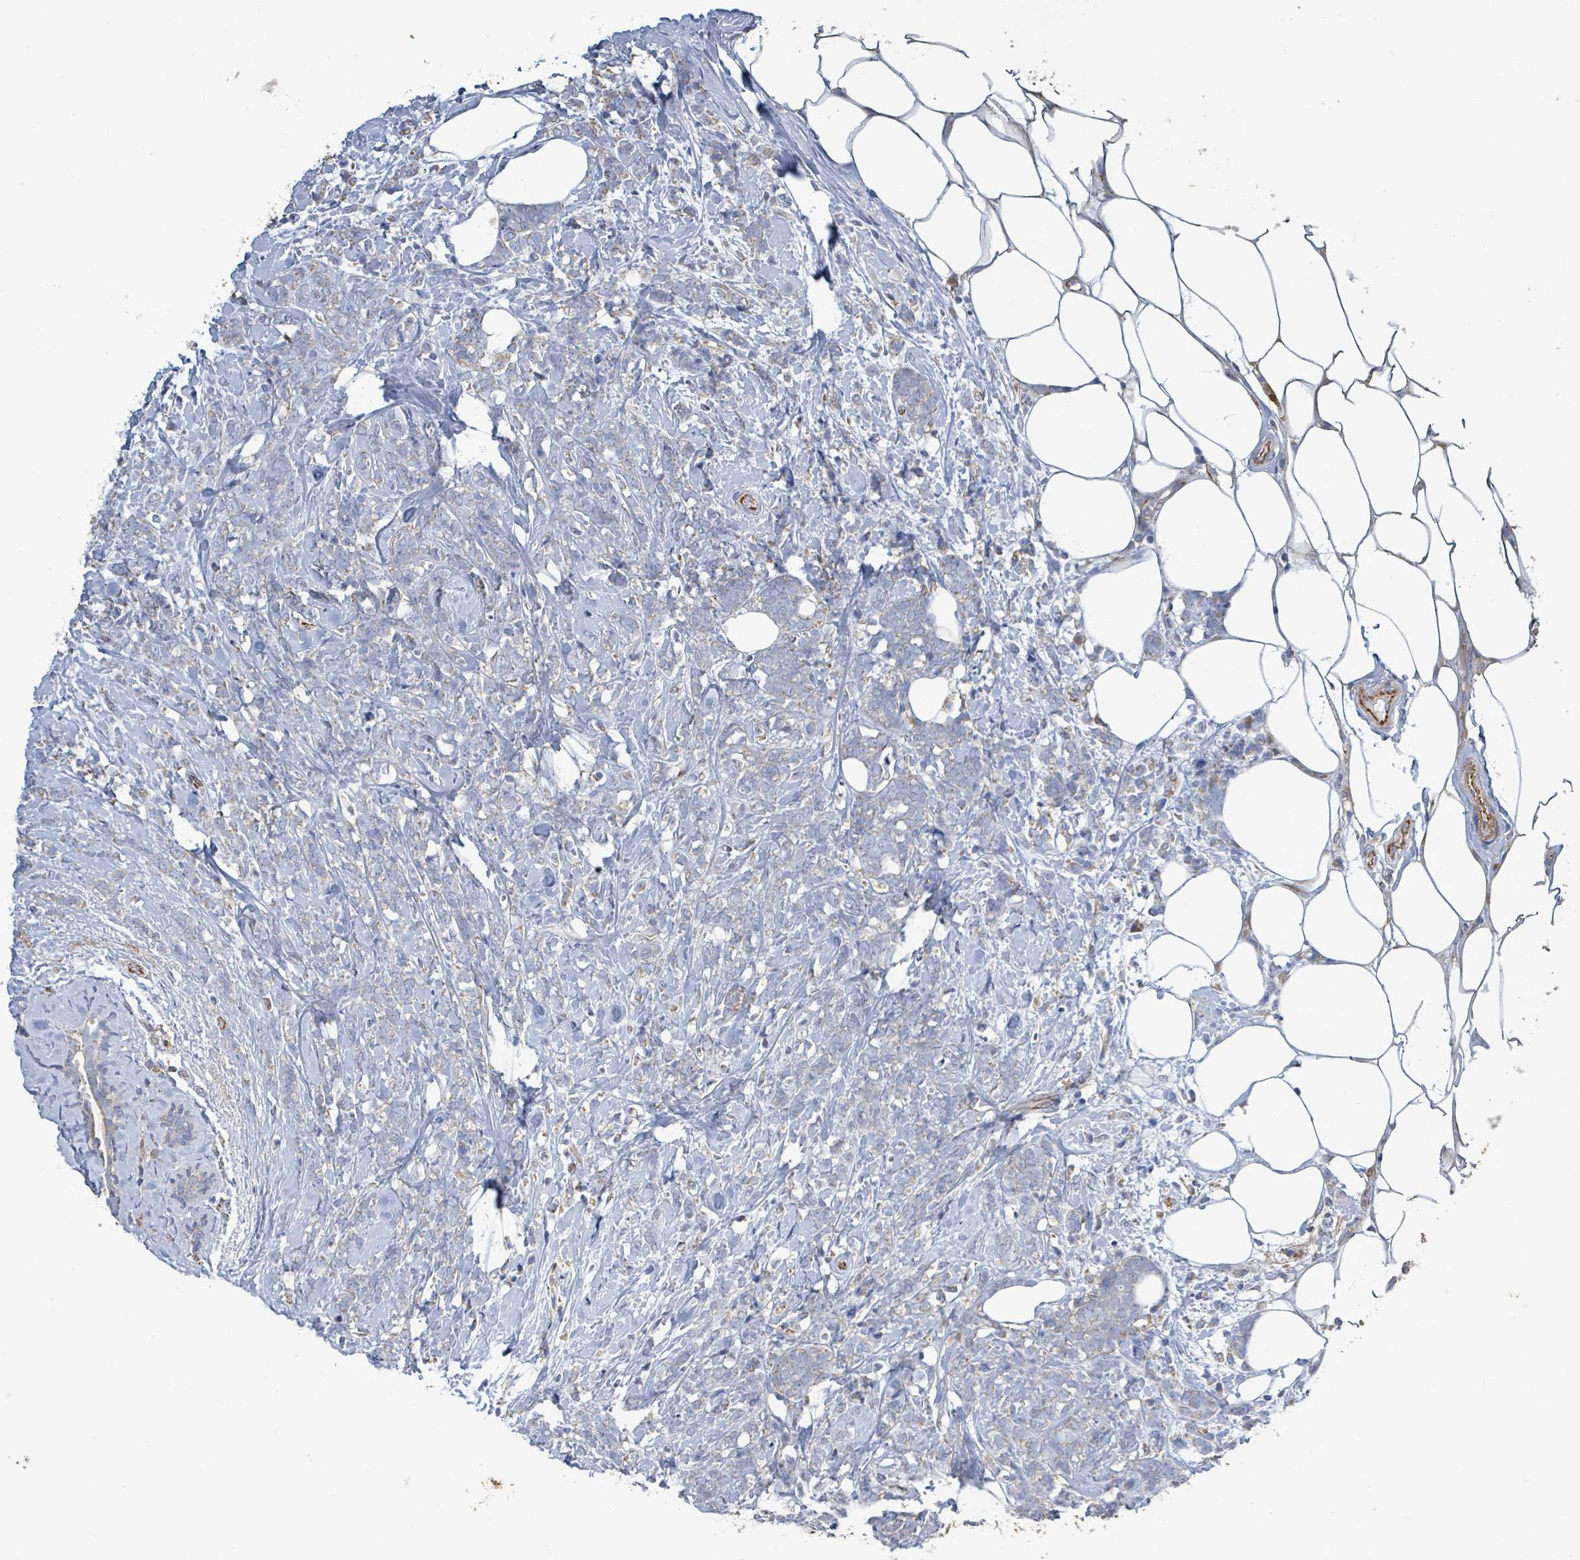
{"staining": {"intensity": "negative", "quantity": "none", "location": "none"}, "tissue": "breast cancer", "cell_type": "Tumor cells", "image_type": "cancer", "snomed": [{"axis": "morphology", "description": "Lobular carcinoma"}, {"axis": "topography", "description": "Breast"}], "caption": "The micrograph exhibits no staining of tumor cells in breast cancer (lobular carcinoma).", "gene": "ALG12", "patient": {"sex": "female", "age": 58}}